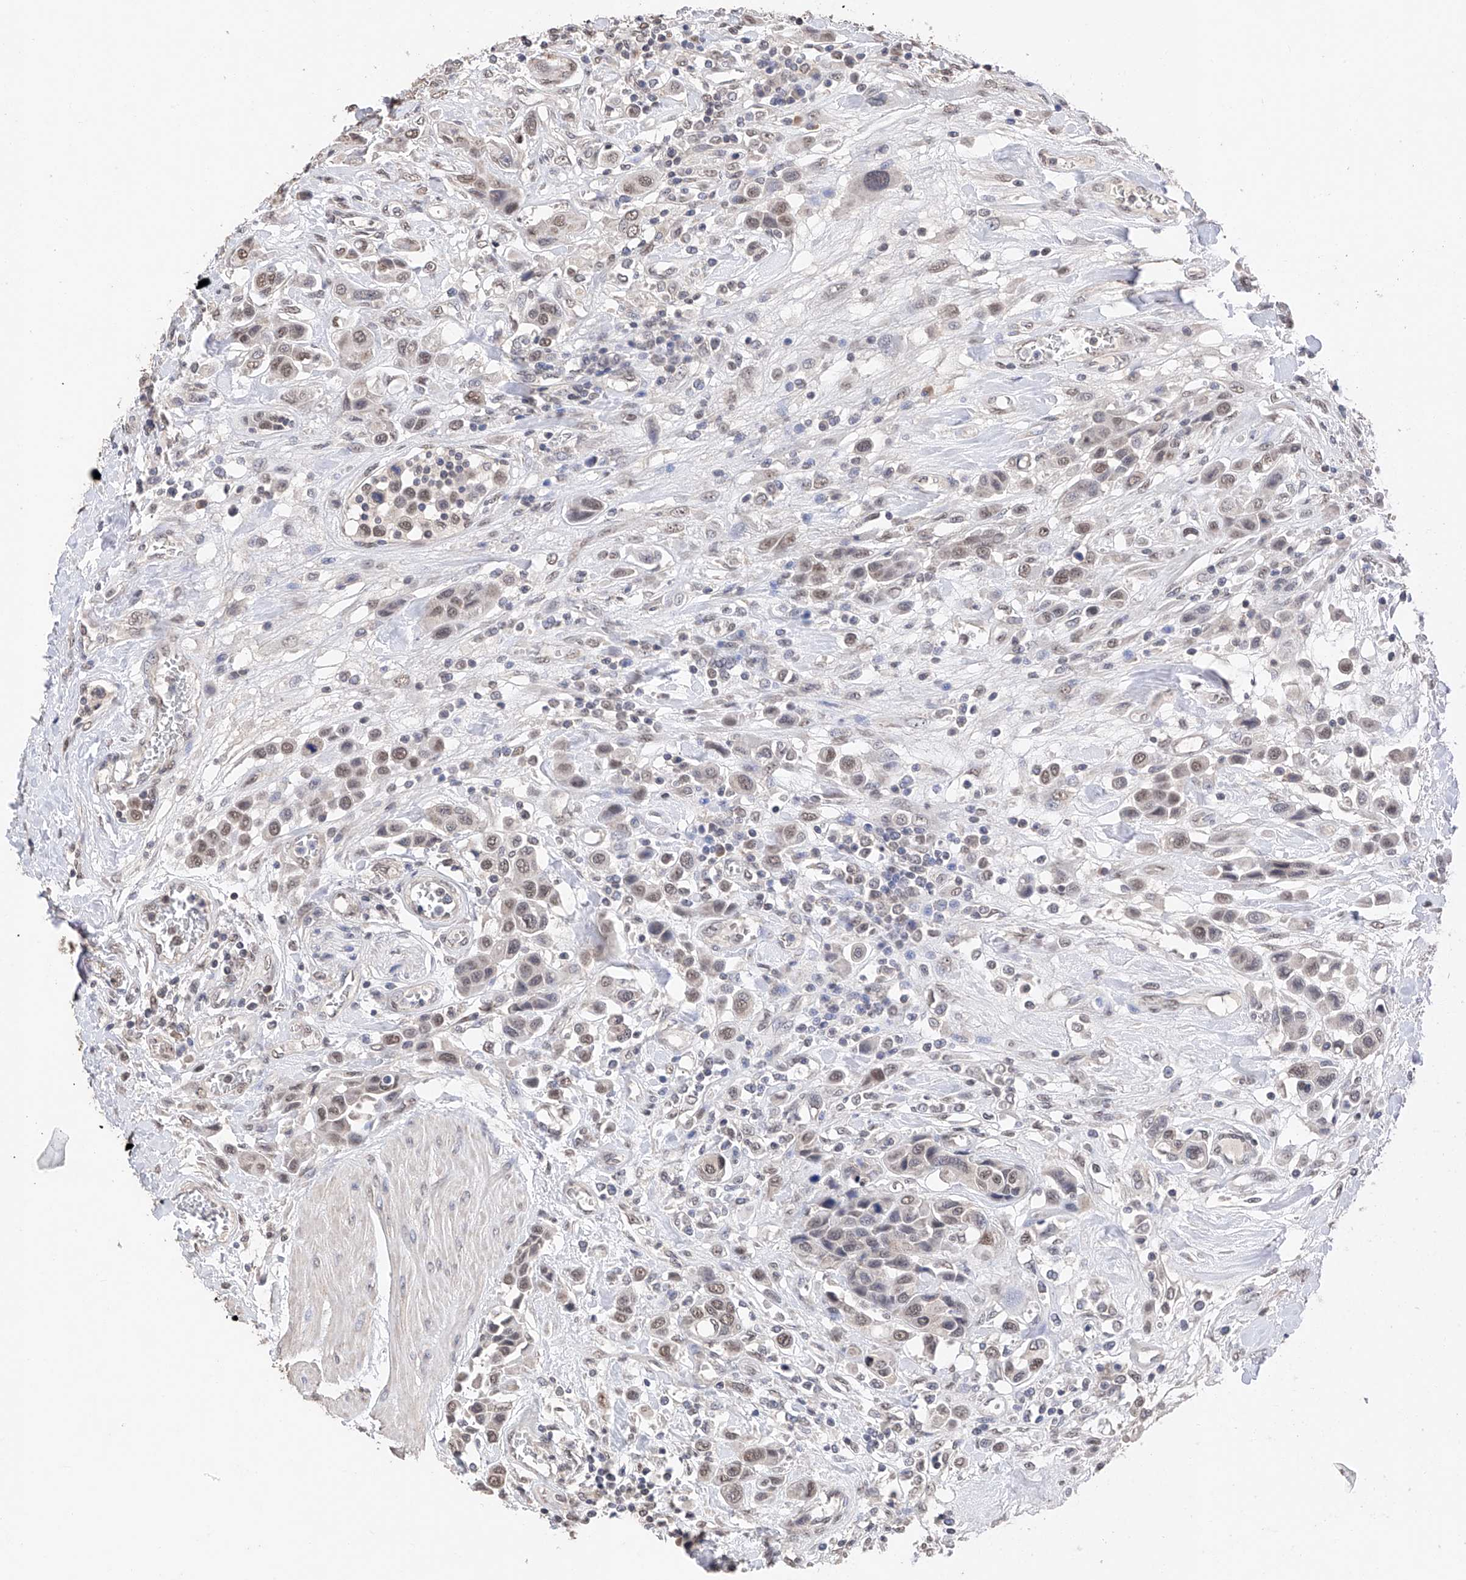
{"staining": {"intensity": "weak", "quantity": ">75%", "location": "nuclear"}, "tissue": "urothelial cancer", "cell_type": "Tumor cells", "image_type": "cancer", "snomed": [{"axis": "morphology", "description": "Urothelial carcinoma, High grade"}, {"axis": "topography", "description": "Urinary bladder"}], "caption": "Immunohistochemical staining of high-grade urothelial carcinoma demonstrates weak nuclear protein staining in about >75% of tumor cells.", "gene": "DMAP1", "patient": {"sex": "male", "age": 50}}